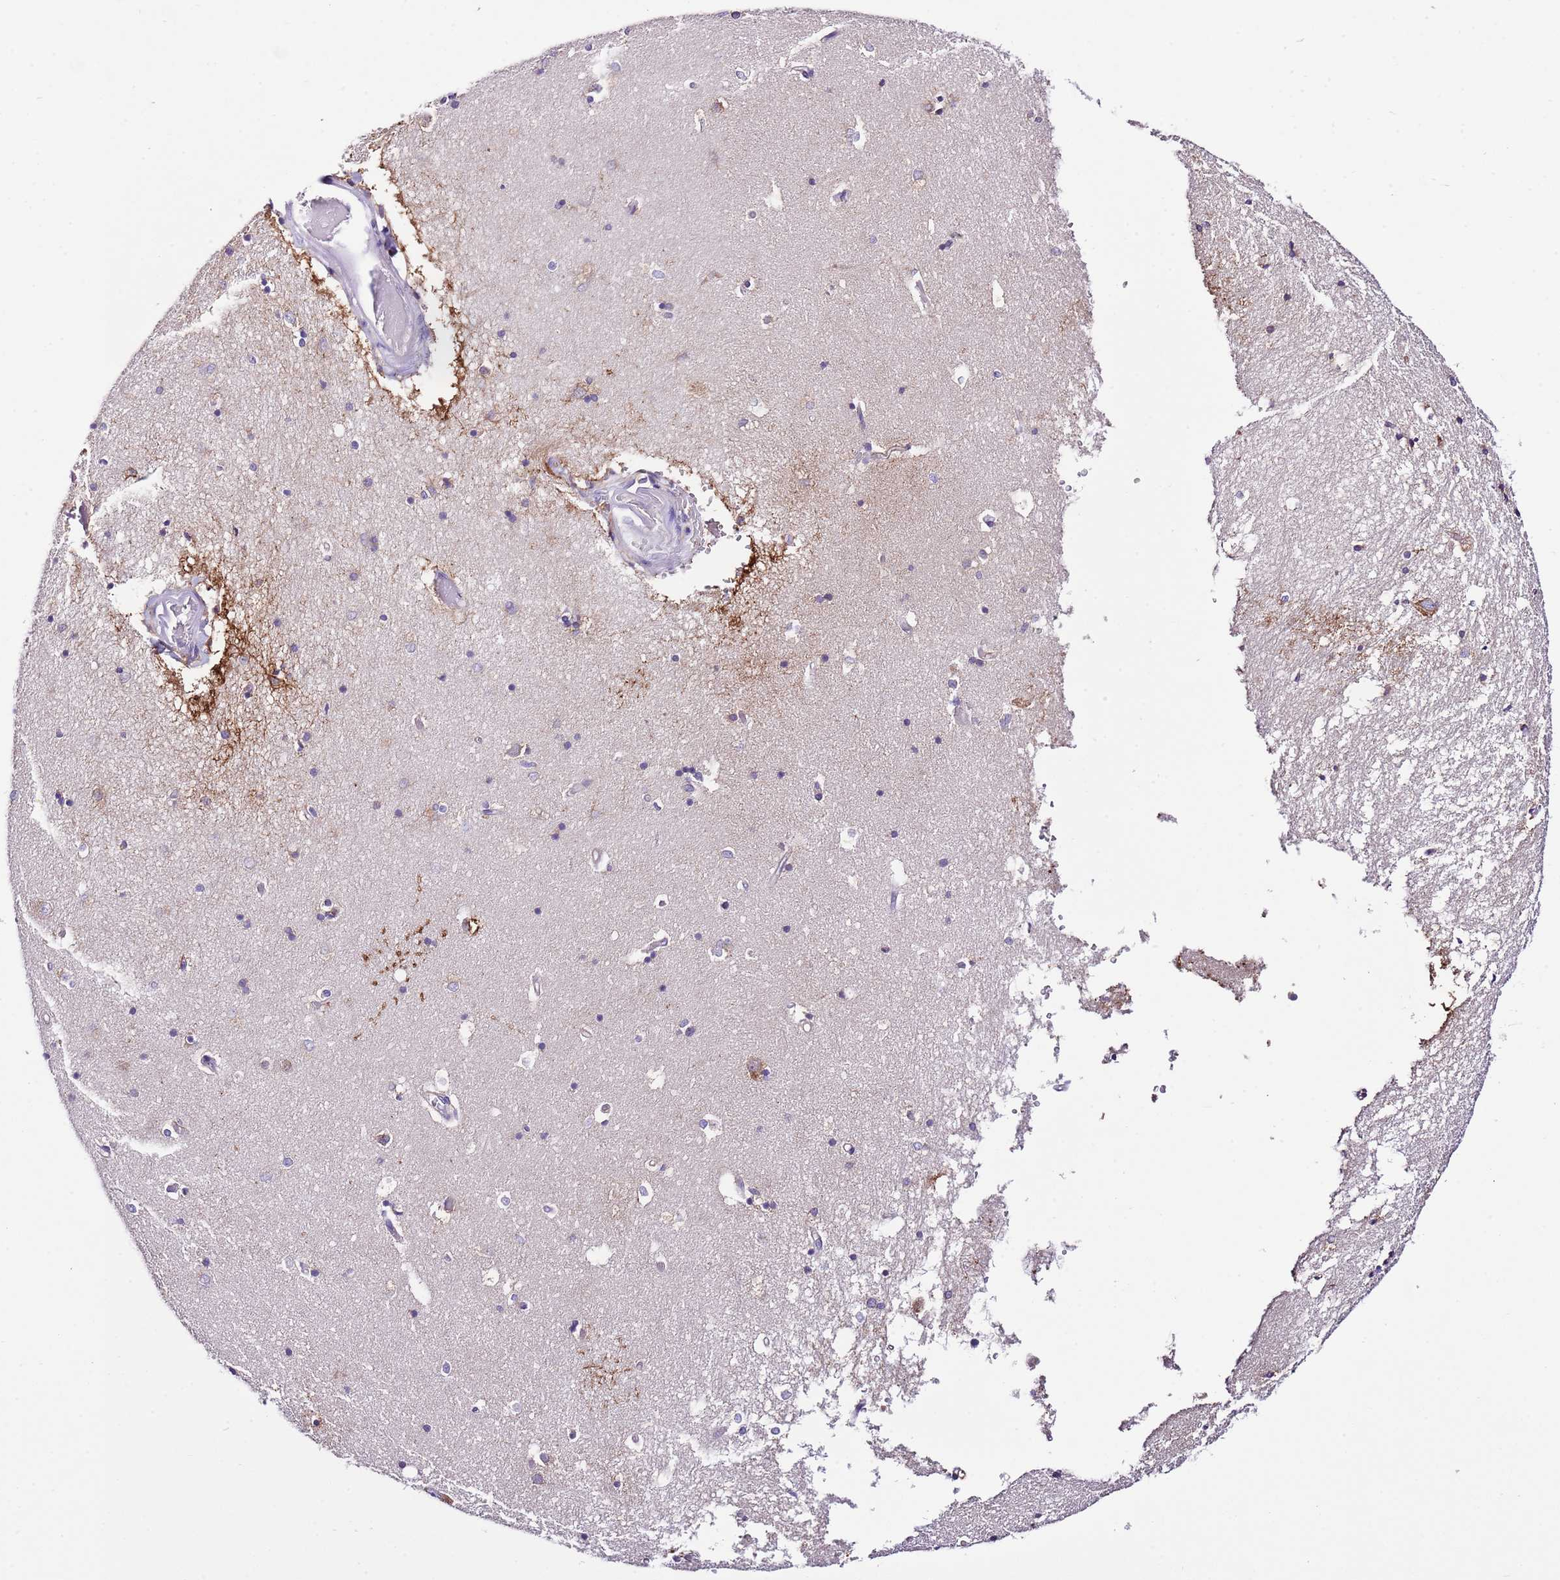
{"staining": {"intensity": "strong", "quantity": "<25%", "location": "cytoplasmic/membranous"}, "tissue": "hippocampus", "cell_type": "Glial cells", "image_type": "normal", "snomed": [{"axis": "morphology", "description": "Normal tissue, NOS"}, {"axis": "topography", "description": "Hippocampus"}], "caption": "Immunohistochemistry (IHC) micrograph of unremarkable hippocampus: human hippocampus stained using immunohistochemistry exhibits medium levels of strong protein expression localized specifically in the cytoplasmic/membranous of glial cells, appearing as a cytoplasmic/membranous brown color.", "gene": "RPS10", "patient": {"sex": "male", "age": 45}}